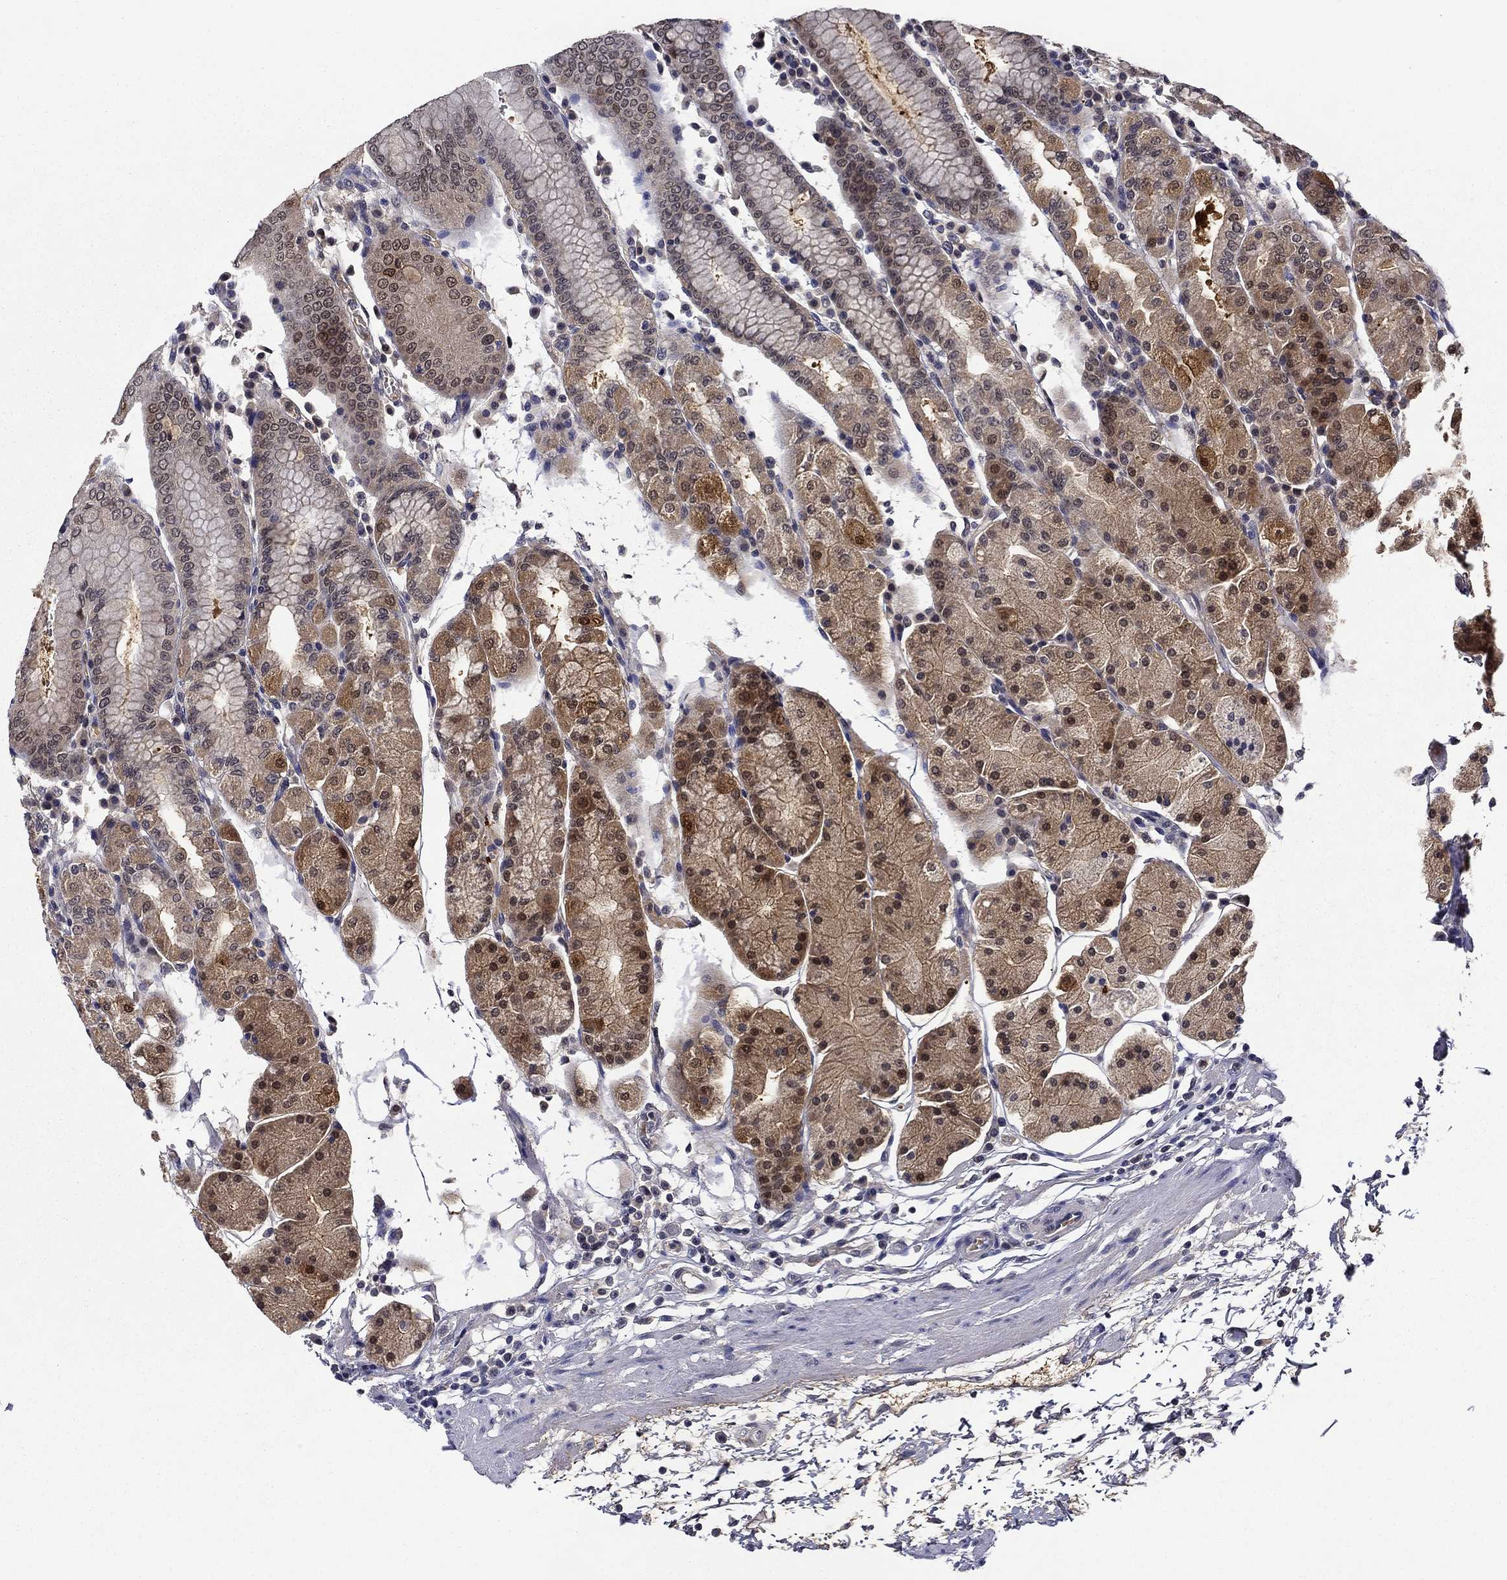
{"staining": {"intensity": "moderate", "quantity": "25%-75%", "location": "cytoplasmic/membranous,nuclear"}, "tissue": "stomach", "cell_type": "Glandular cells", "image_type": "normal", "snomed": [{"axis": "morphology", "description": "Normal tissue, NOS"}, {"axis": "topography", "description": "Stomach"}], "caption": "IHC of unremarkable human stomach displays medium levels of moderate cytoplasmic/membranous,nuclear positivity in about 25%-75% of glandular cells.", "gene": "DDTL", "patient": {"sex": "male", "age": 54}}